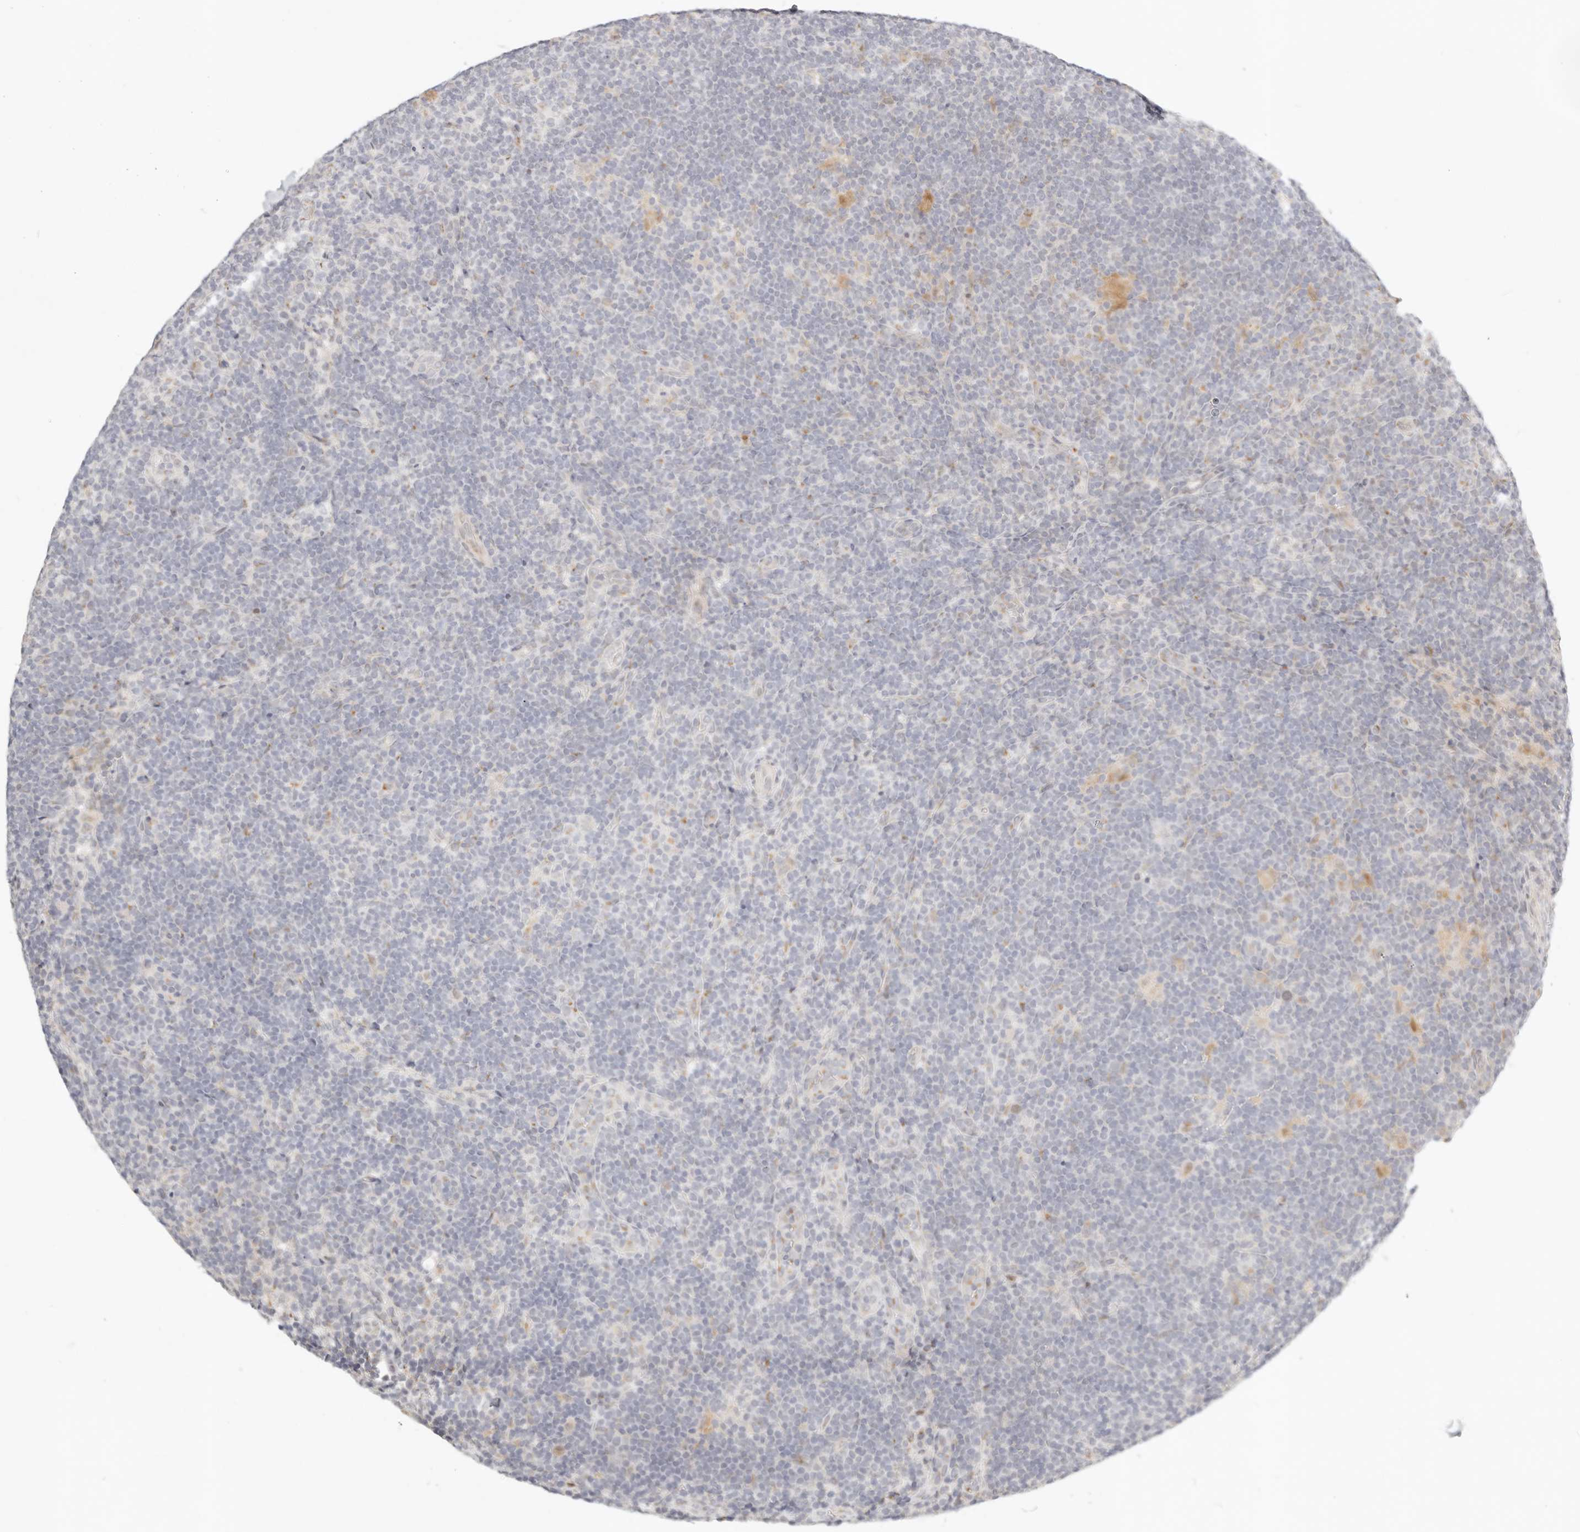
{"staining": {"intensity": "moderate", "quantity": "<25%", "location": "cytoplasmic/membranous"}, "tissue": "lymphoma", "cell_type": "Tumor cells", "image_type": "cancer", "snomed": [{"axis": "morphology", "description": "Hodgkin's disease, NOS"}, {"axis": "topography", "description": "Lymph node"}], "caption": "Human lymphoma stained with a brown dye displays moderate cytoplasmic/membranous positive positivity in approximately <25% of tumor cells.", "gene": "FAM20B", "patient": {"sex": "female", "age": 57}}